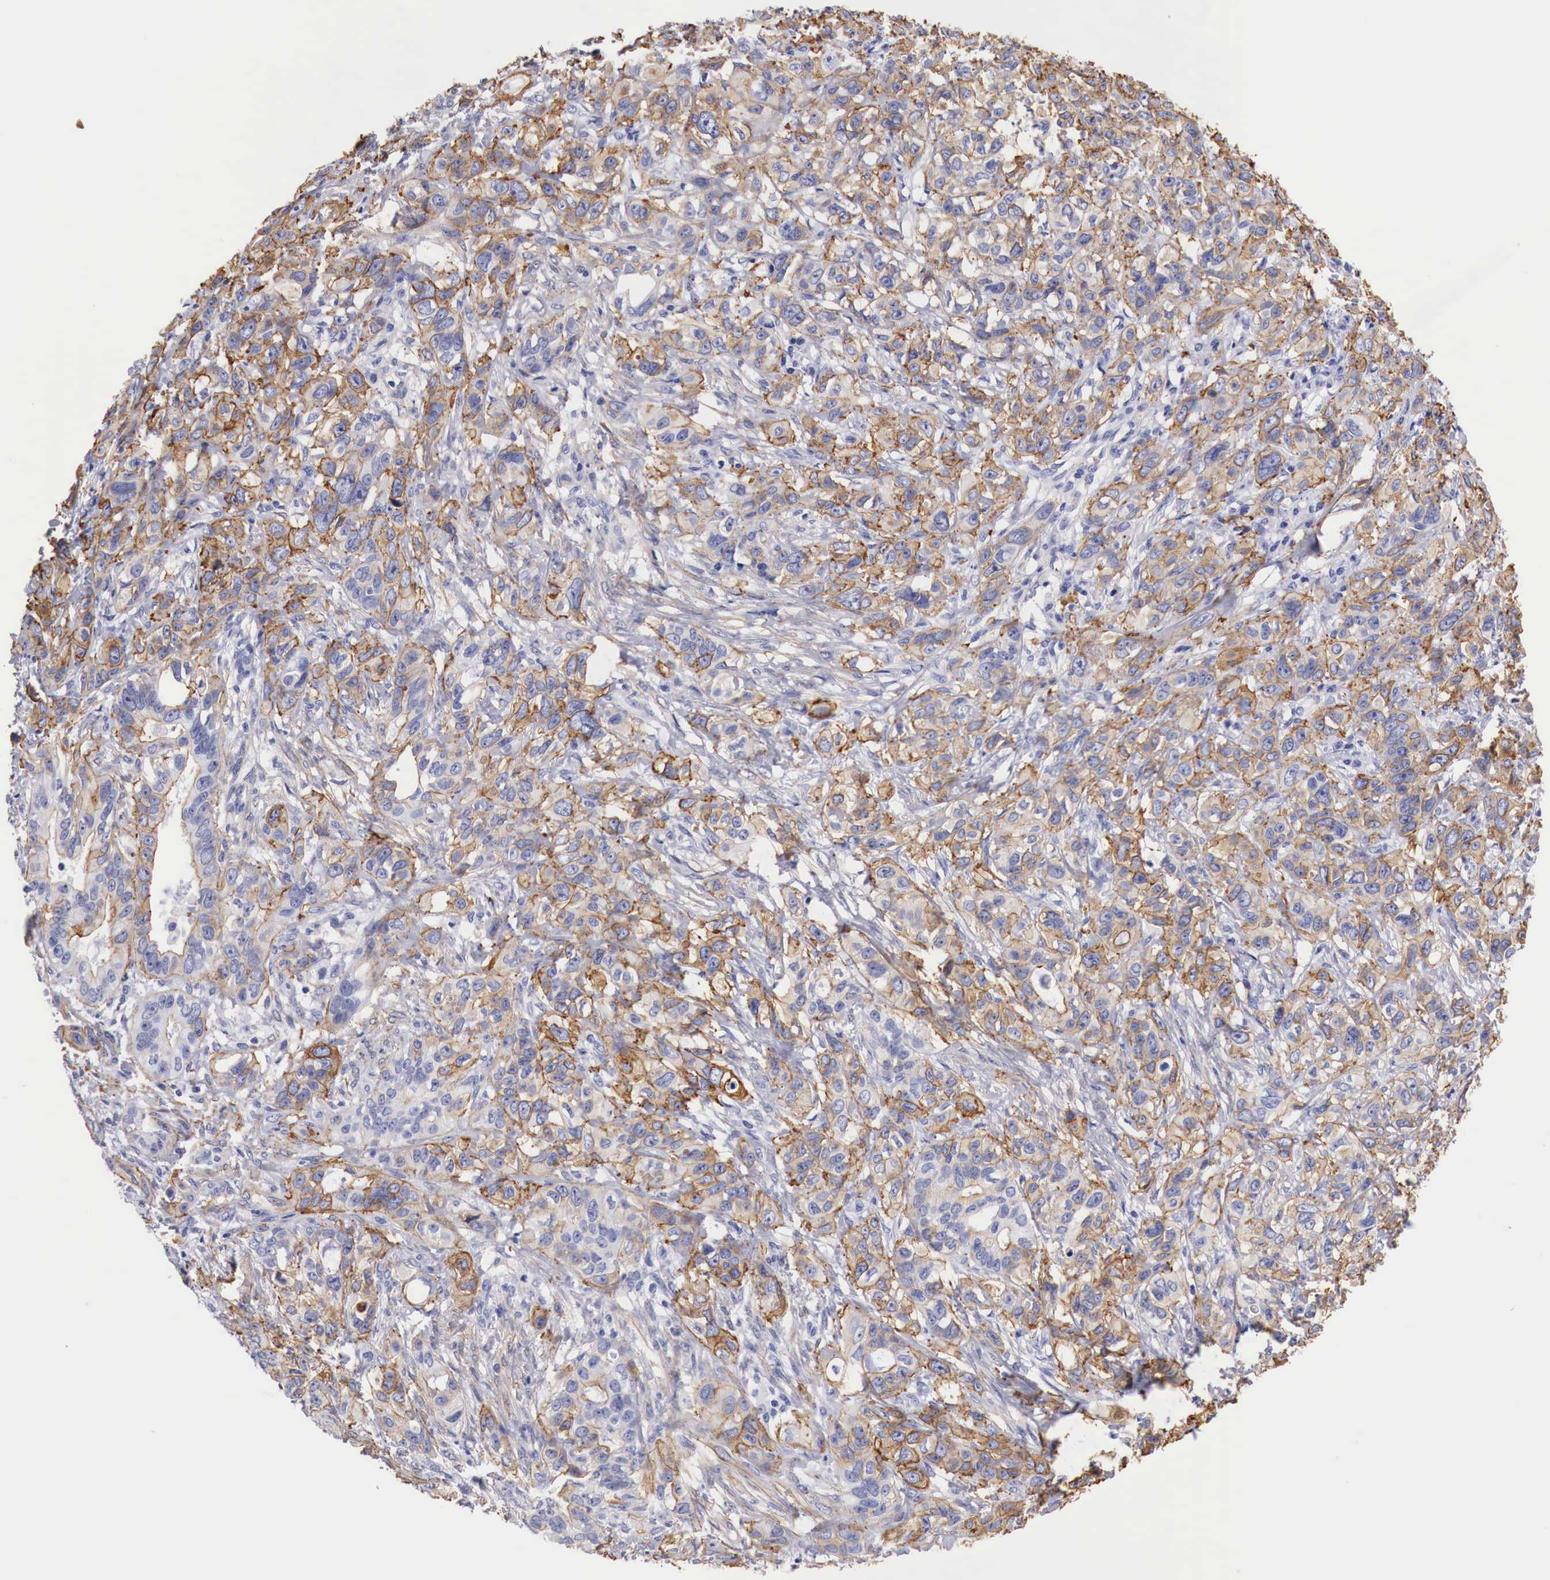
{"staining": {"intensity": "moderate", "quantity": "25%-75%", "location": "cytoplasmic/membranous"}, "tissue": "stomach cancer", "cell_type": "Tumor cells", "image_type": "cancer", "snomed": [{"axis": "morphology", "description": "Adenocarcinoma, NOS"}, {"axis": "topography", "description": "Stomach, upper"}], "caption": "Immunohistochemical staining of human adenocarcinoma (stomach) demonstrates moderate cytoplasmic/membranous protein expression in approximately 25%-75% of tumor cells.", "gene": "TPM1", "patient": {"sex": "male", "age": 47}}